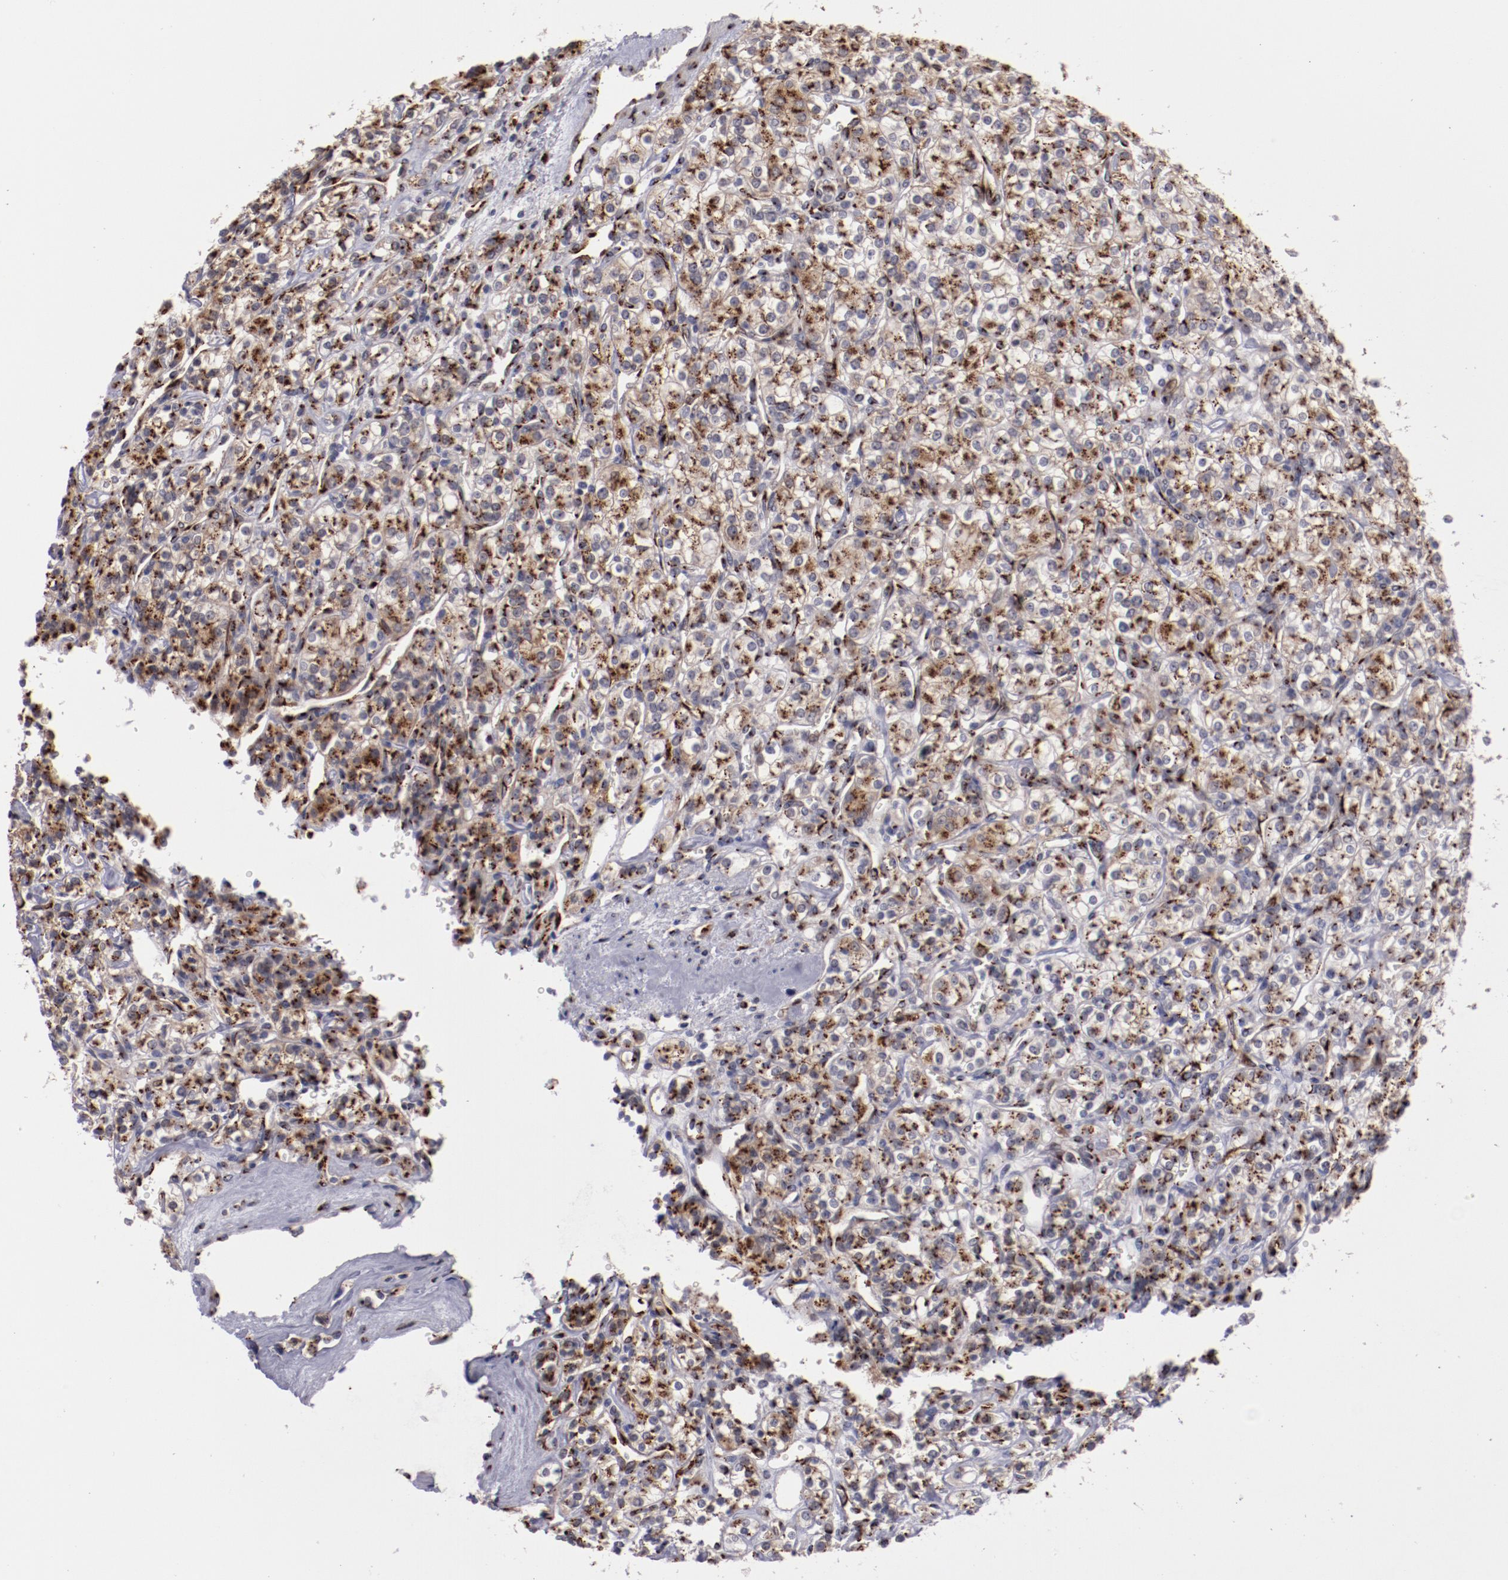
{"staining": {"intensity": "strong", "quantity": ">75%", "location": "cytoplasmic/membranous"}, "tissue": "renal cancer", "cell_type": "Tumor cells", "image_type": "cancer", "snomed": [{"axis": "morphology", "description": "Adenocarcinoma, NOS"}, {"axis": "topography", "description": "Kidney"}], "caption": "DAB (3,3'-diaminobenzidine) immunohistochemical staining of human renal cancer demonstrates strong cytoplasmic/membranous protein expression in approximately >75% of tumor cells.", "gene": "GOLIM4", "patient": {"sex": "male", "age": 77}}